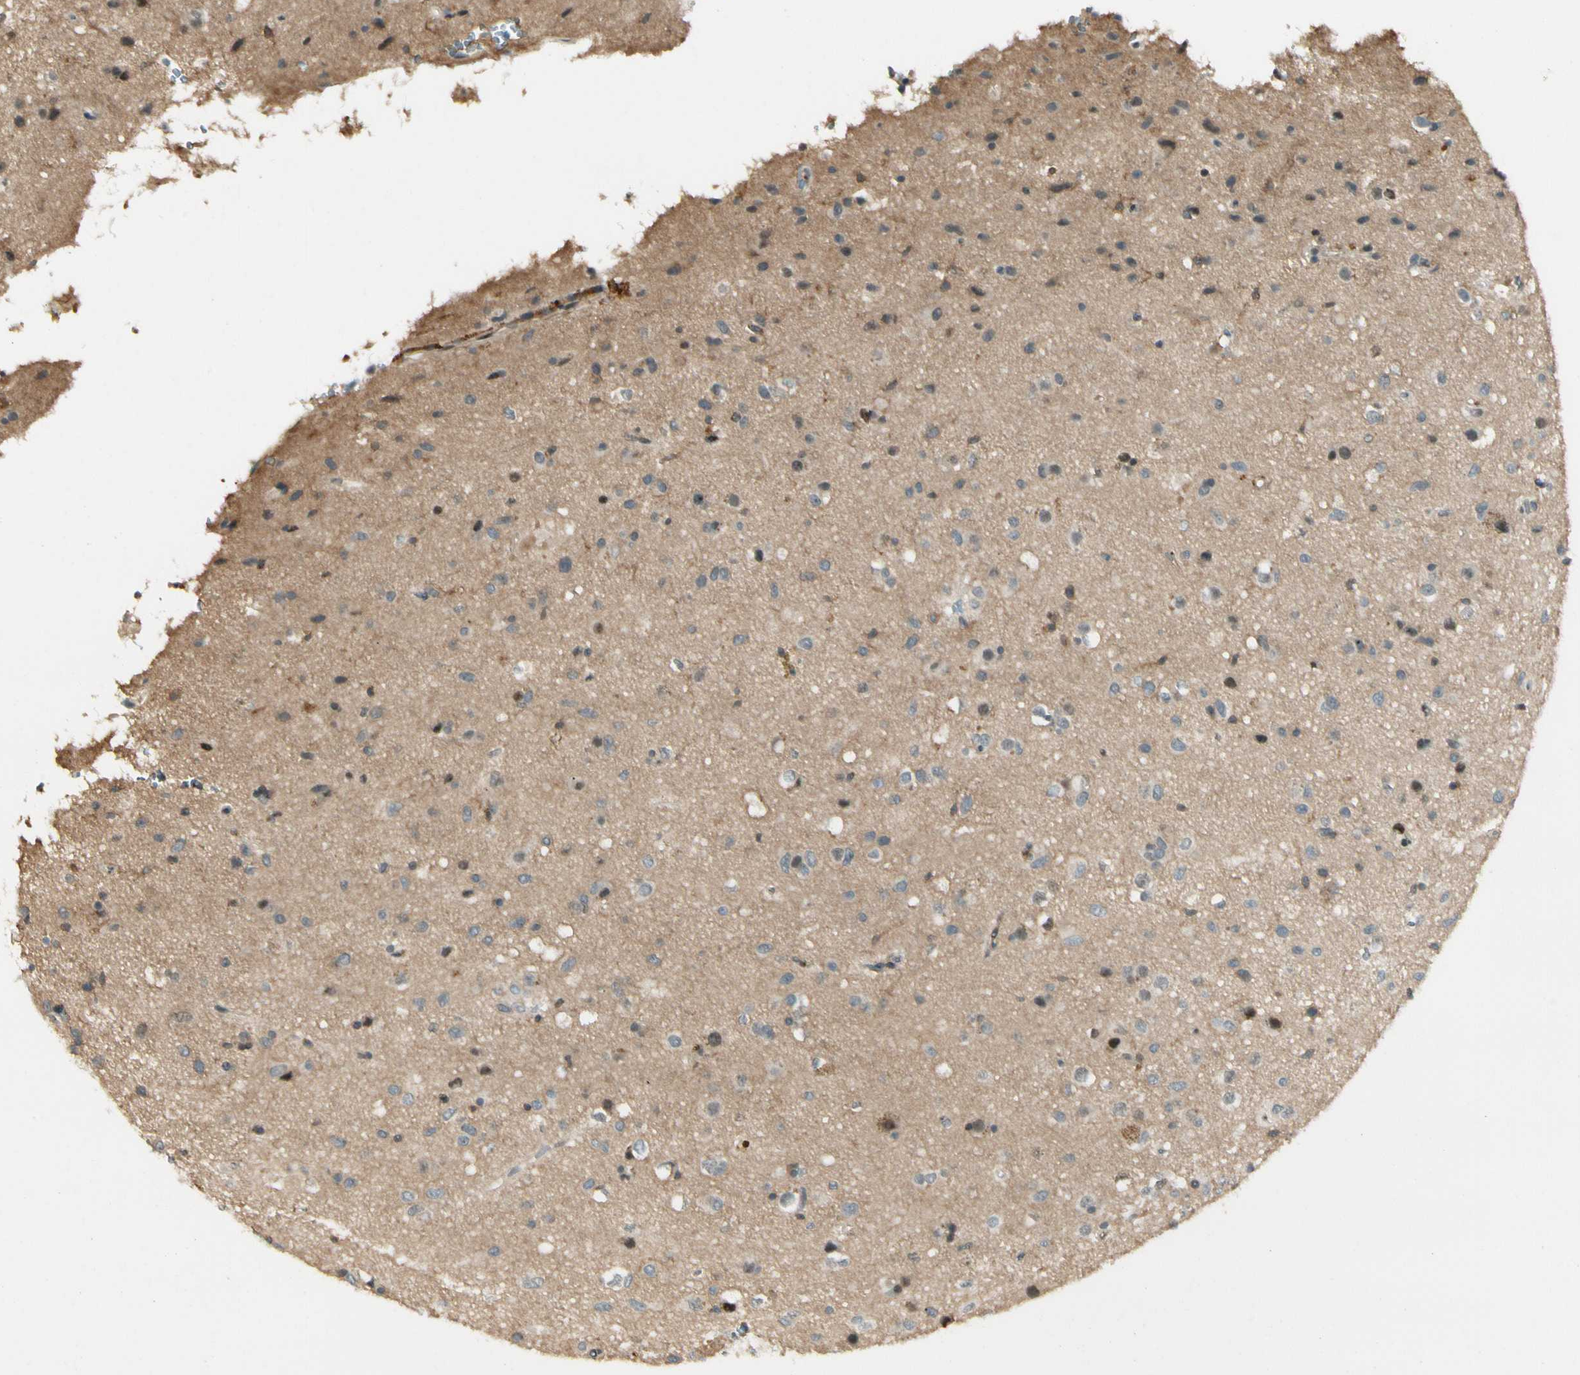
{"staining": {"intensity": "moderate", "quantity": "<25%", "location": "cytoplasmic/membranous,nuclear"}, "tissue": "glioma", "cell_type": "Tumor cells", "image_type": "cancer", "snomed": [{"axis": "morphology", "description": "Glioma, malignant, Low grade"}, {"axis": "topography", "description": "Brain"}], "caption": "Immunohistochemical staining of glioma displays low levels of moderate cytoplasmic/membranous and nuclear staining in about <25% of tumor cells.", "gene": "FNDC3B", "patient": {"sex": "male", "age": 77}}